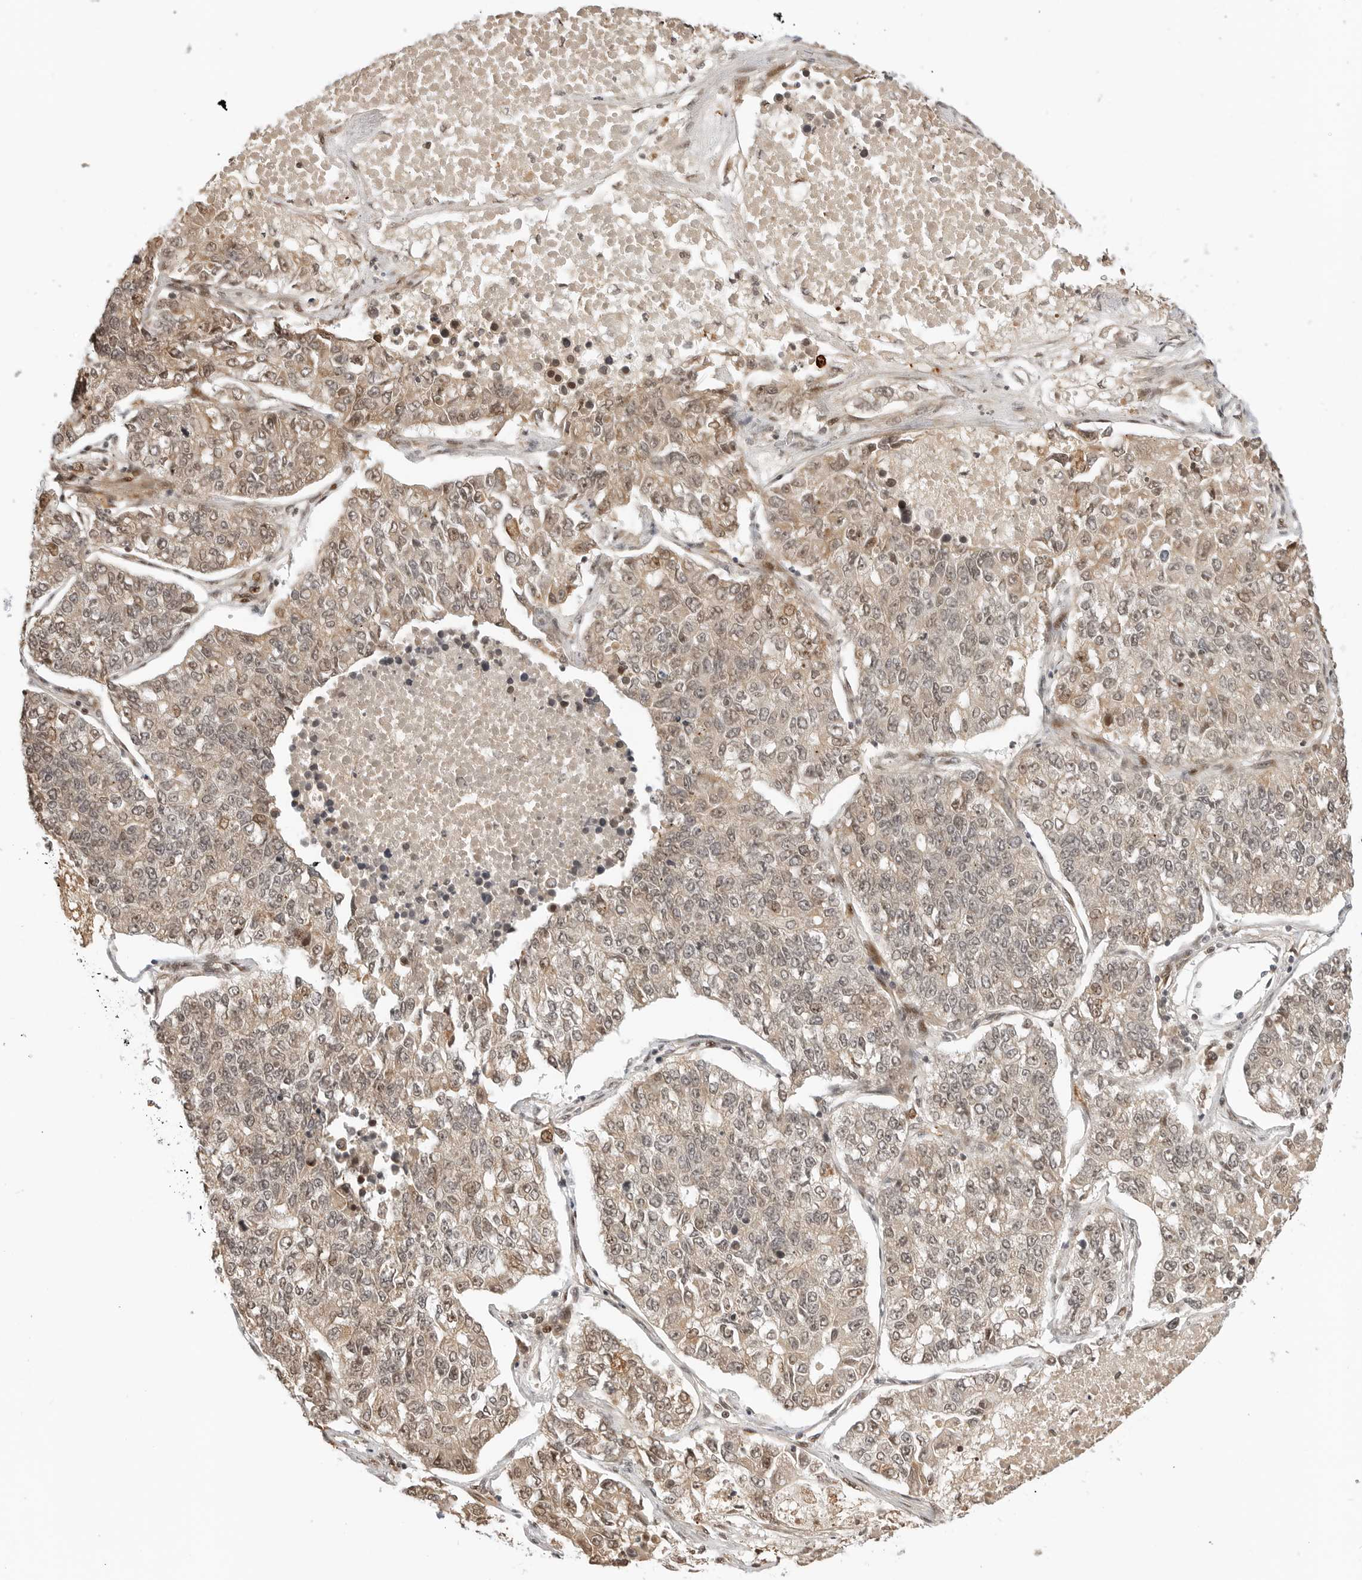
{"staining": {"intensity": "weak", "quantity": "25%-75%", "location": "cytoplasmic/membranous,nuclear"}, "tissue": "lung cancer", "cell_type": "Tumor cells", "image_type": "cancer", "snomed": [{"axis": "morphology", "description": "Adenocarcinoma, NOS"}, {"axis": "topography", "description": "Lung"}], "caption": "There is low levels of weak cytoplasmic/membranous and nuclear positivity in tumor cells of adenocarcinoma (lung), as demonstrated by immunohistochemical staining (brown color).", "gene": "GEM", "patient": {"sex": "male", "age": 49}}